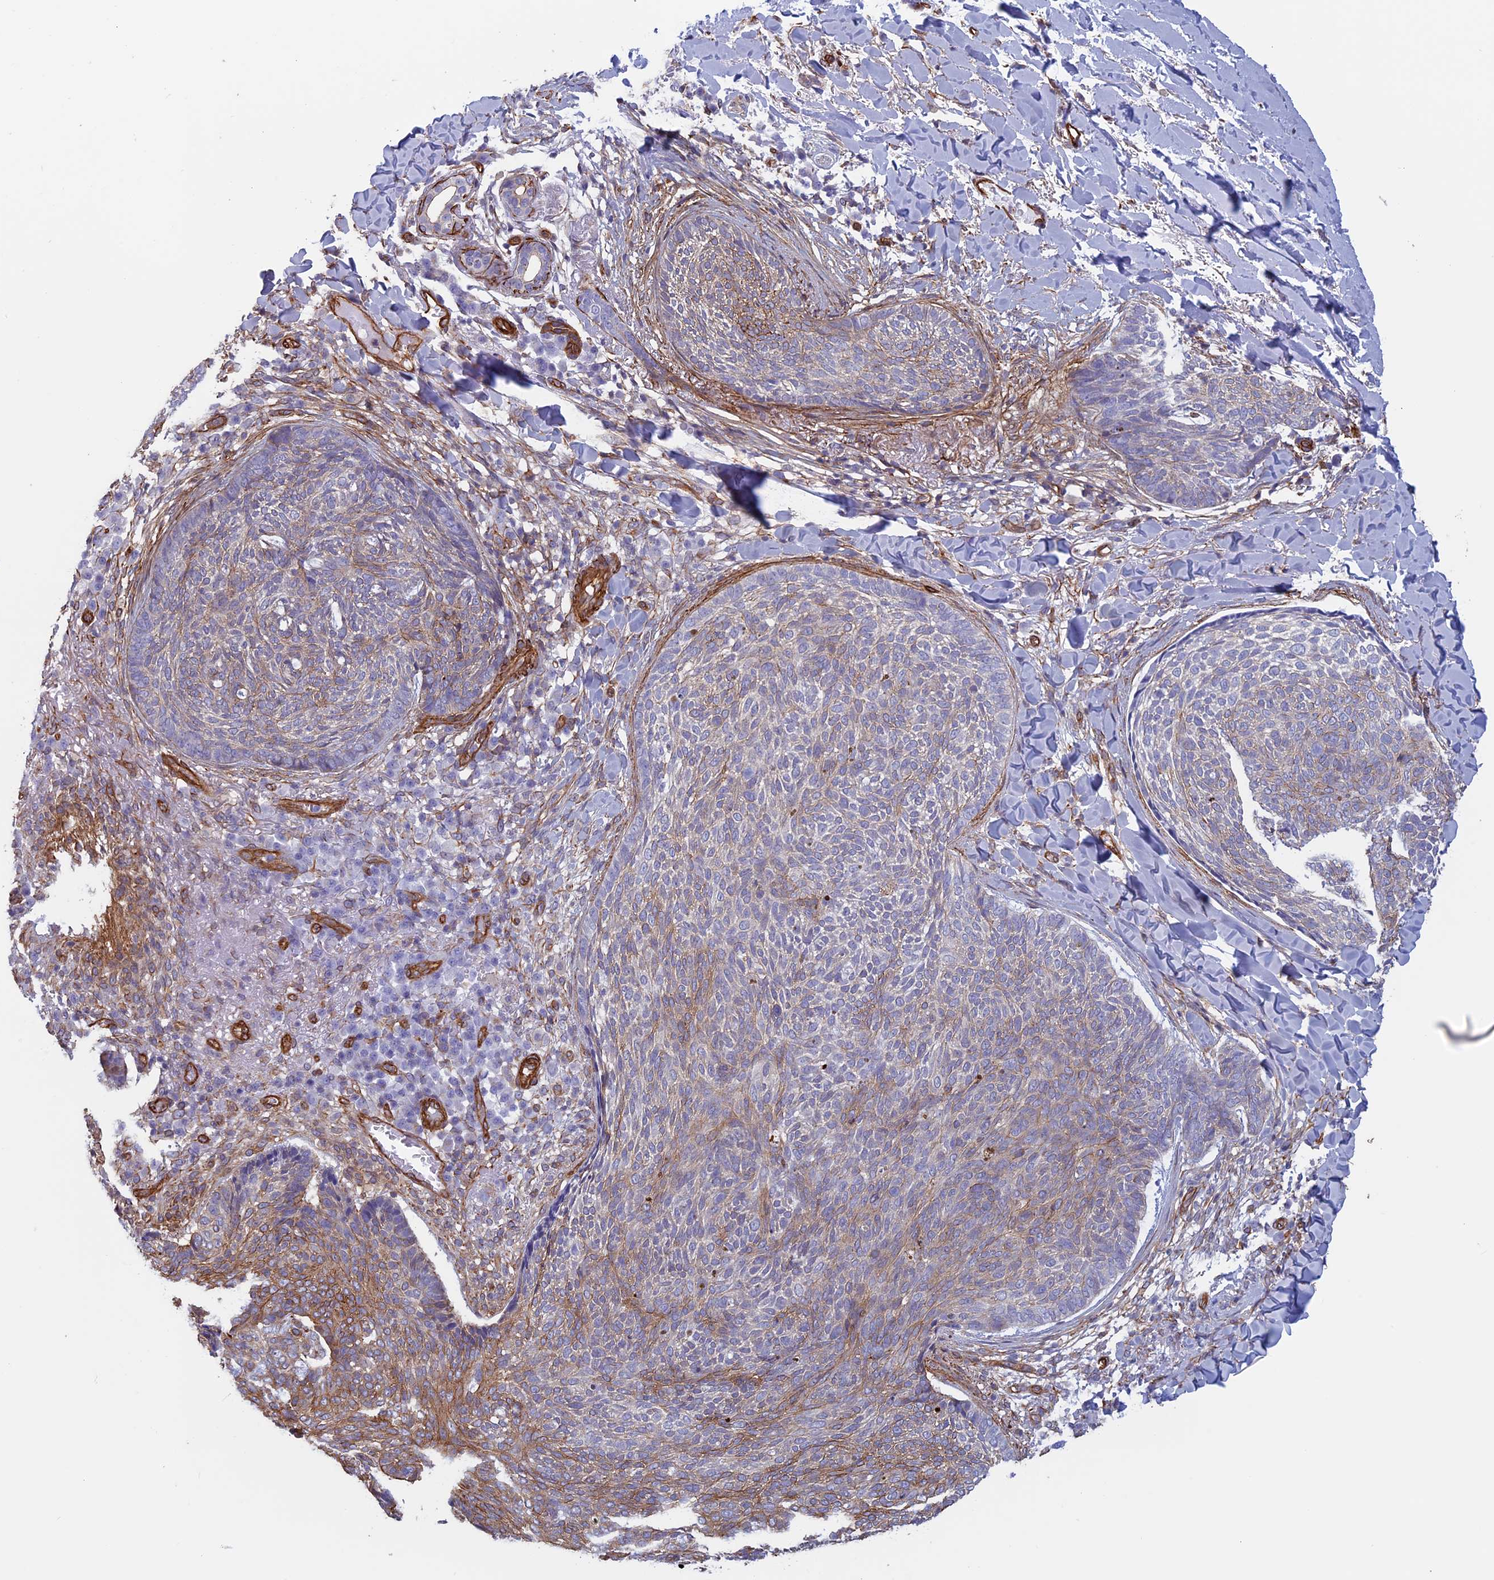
{"staining": {"intensity": "moderate", "quantity": "<25%", "location": "cytoplasmic/membranous"}, "tissue": "skin cancer", "cell_type": "Tumor cells", "image_type": "cancer", "snomed": [{"axis": "morphology", "description": "Basal cell carcinoma"}, {"axis": "topography", "description": "Skin"}], "caption": "DAB immunohistochemical staining of skin cancer (basal cell carcinoma) exhibits moderate cytoplasmic/membranous protein expression in about <25% of tumor cells.", "gene": "ANGPTL2", "patient": {"sex": "male", "age": 85}}